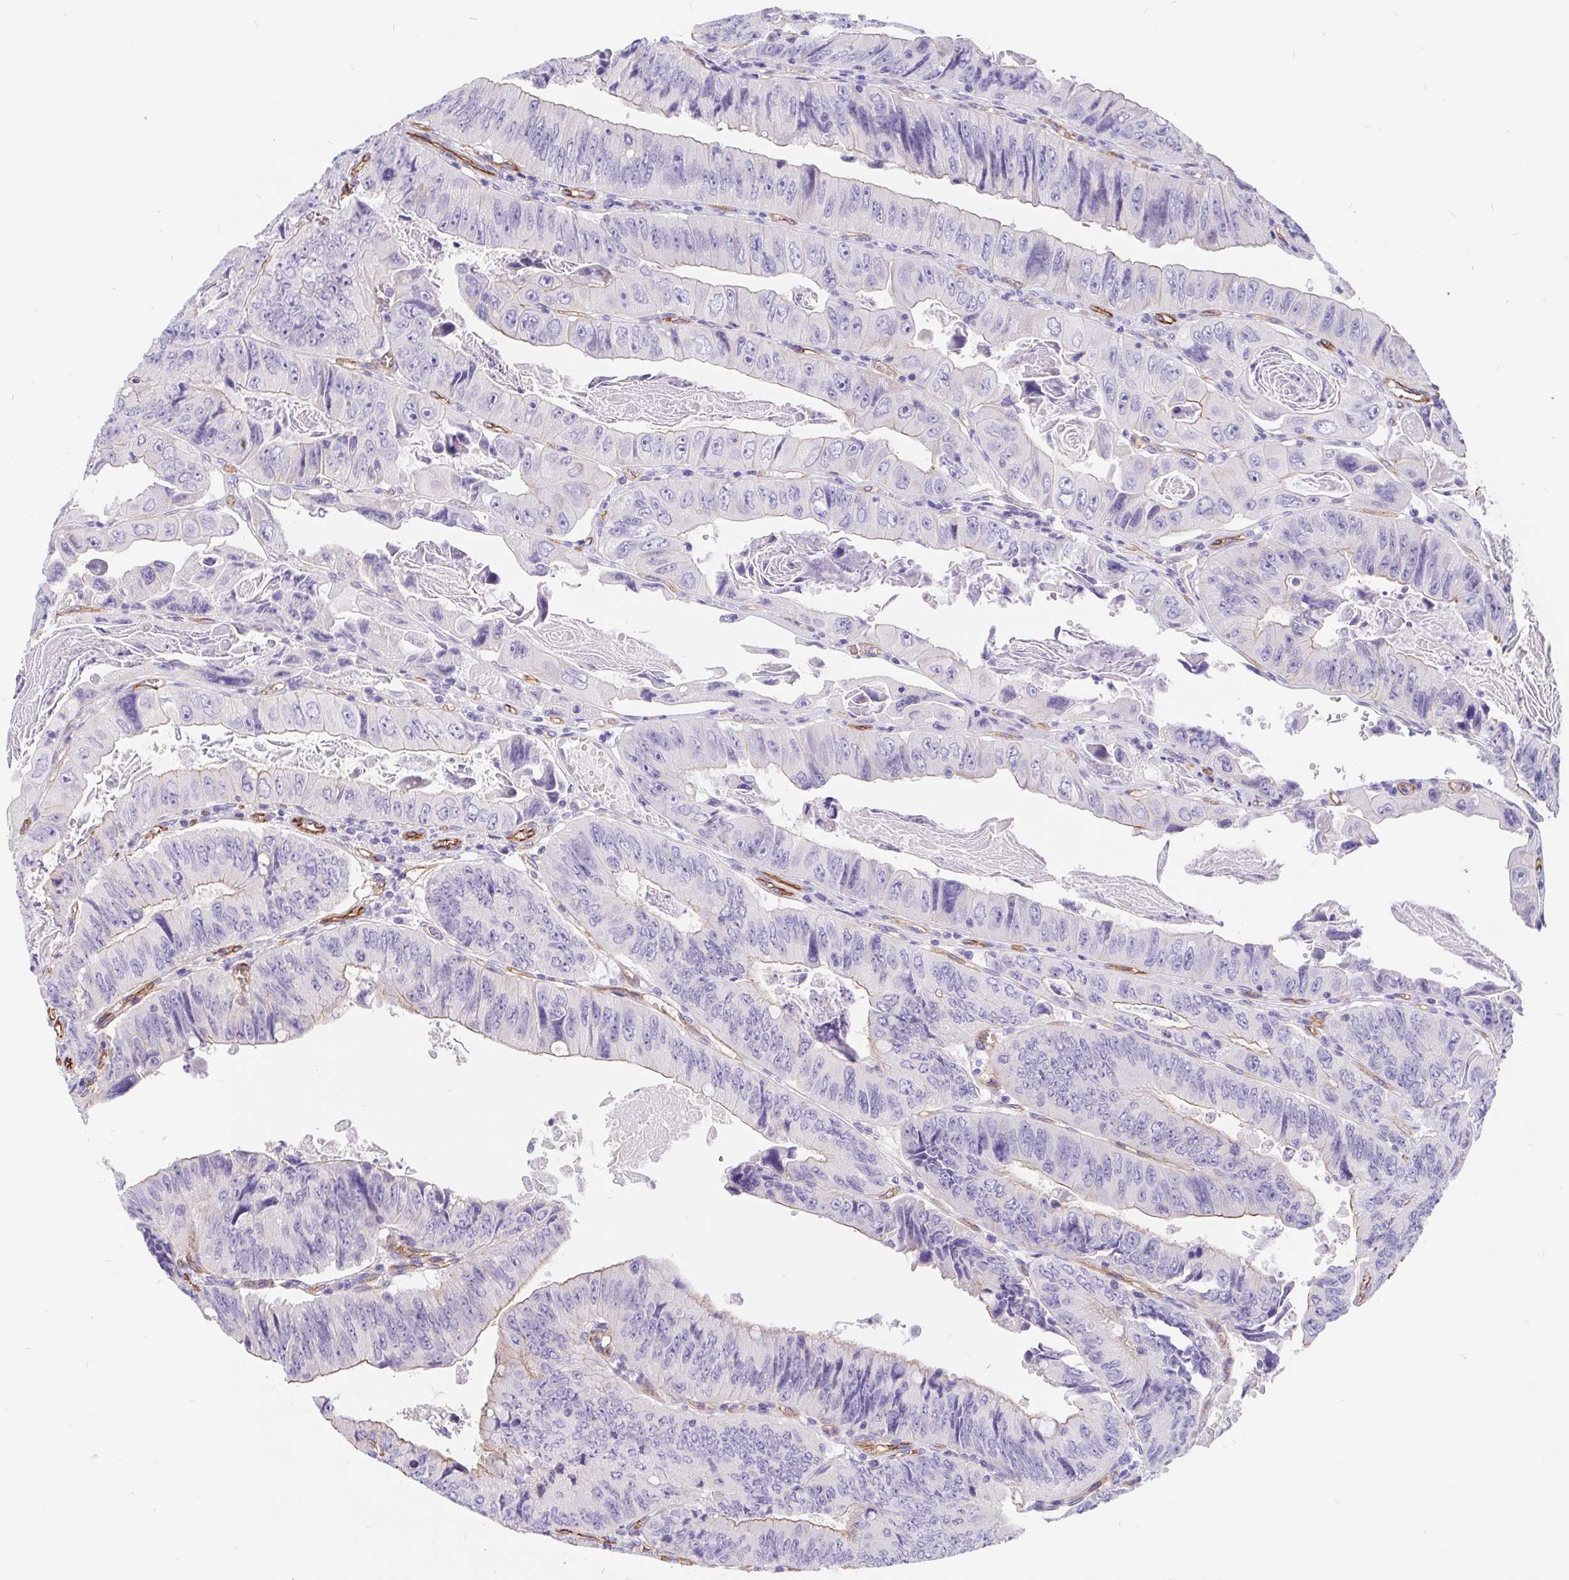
{"staining": {"intensity": "negative", "quantity": "none", "location": "none"}, "tissue": "colorectal cancer", "cell_type": "Tumor cells", "image_type": "cancer", "snomed": [{"axis": "morphology", "description": "Adenocarcinoma, NOS"}, {"axis": "topography", "description": "Colon"}], "caption": "The micrograph demonstrates no staining of tumor cells in colorectal cancer. The staining is performed using DAB brown chromogen with nuclei counter-stained in using hematoxylin.", "gene": "LIMCH1", "patient": {"sex": "female", "age": 84}}